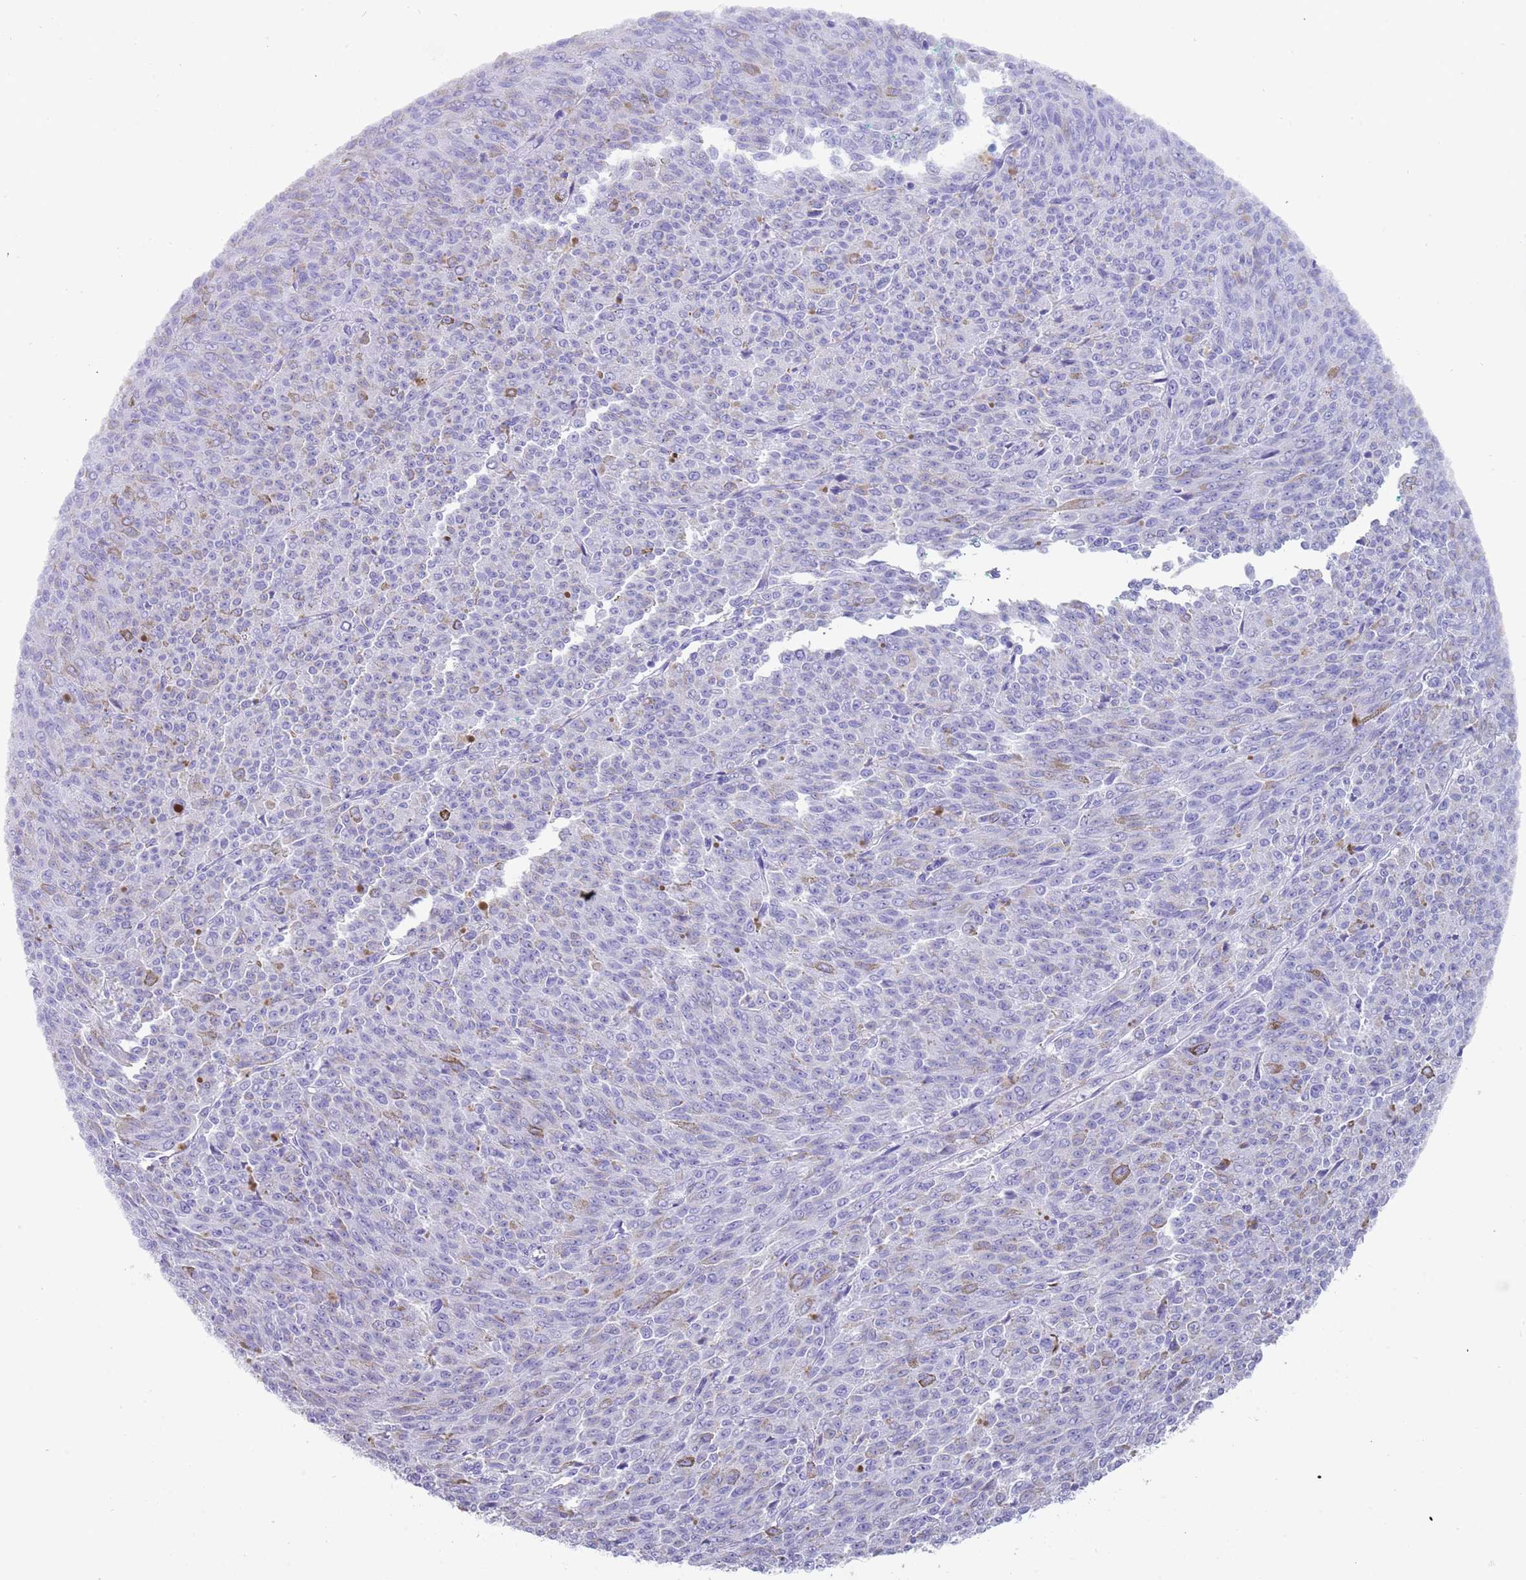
{"staining": {"intensity": "negative", "quantity": "none", "location": "none"}, "tissue": "melanoma", "cell_type": "Tumor cells", "image_type": "cancer", "snomed": [{"axis": "morphology", "description": "Malignant melanoma, NOS"}, {"axis": "topography", "description": "Skin"}], "caption": "This is an immunohistochemistry histopathology image of malignant melanoma. There is no expression in tumor cells.", "gene": "MYADML2", "patient": {"sex": "female", "age": 52}}